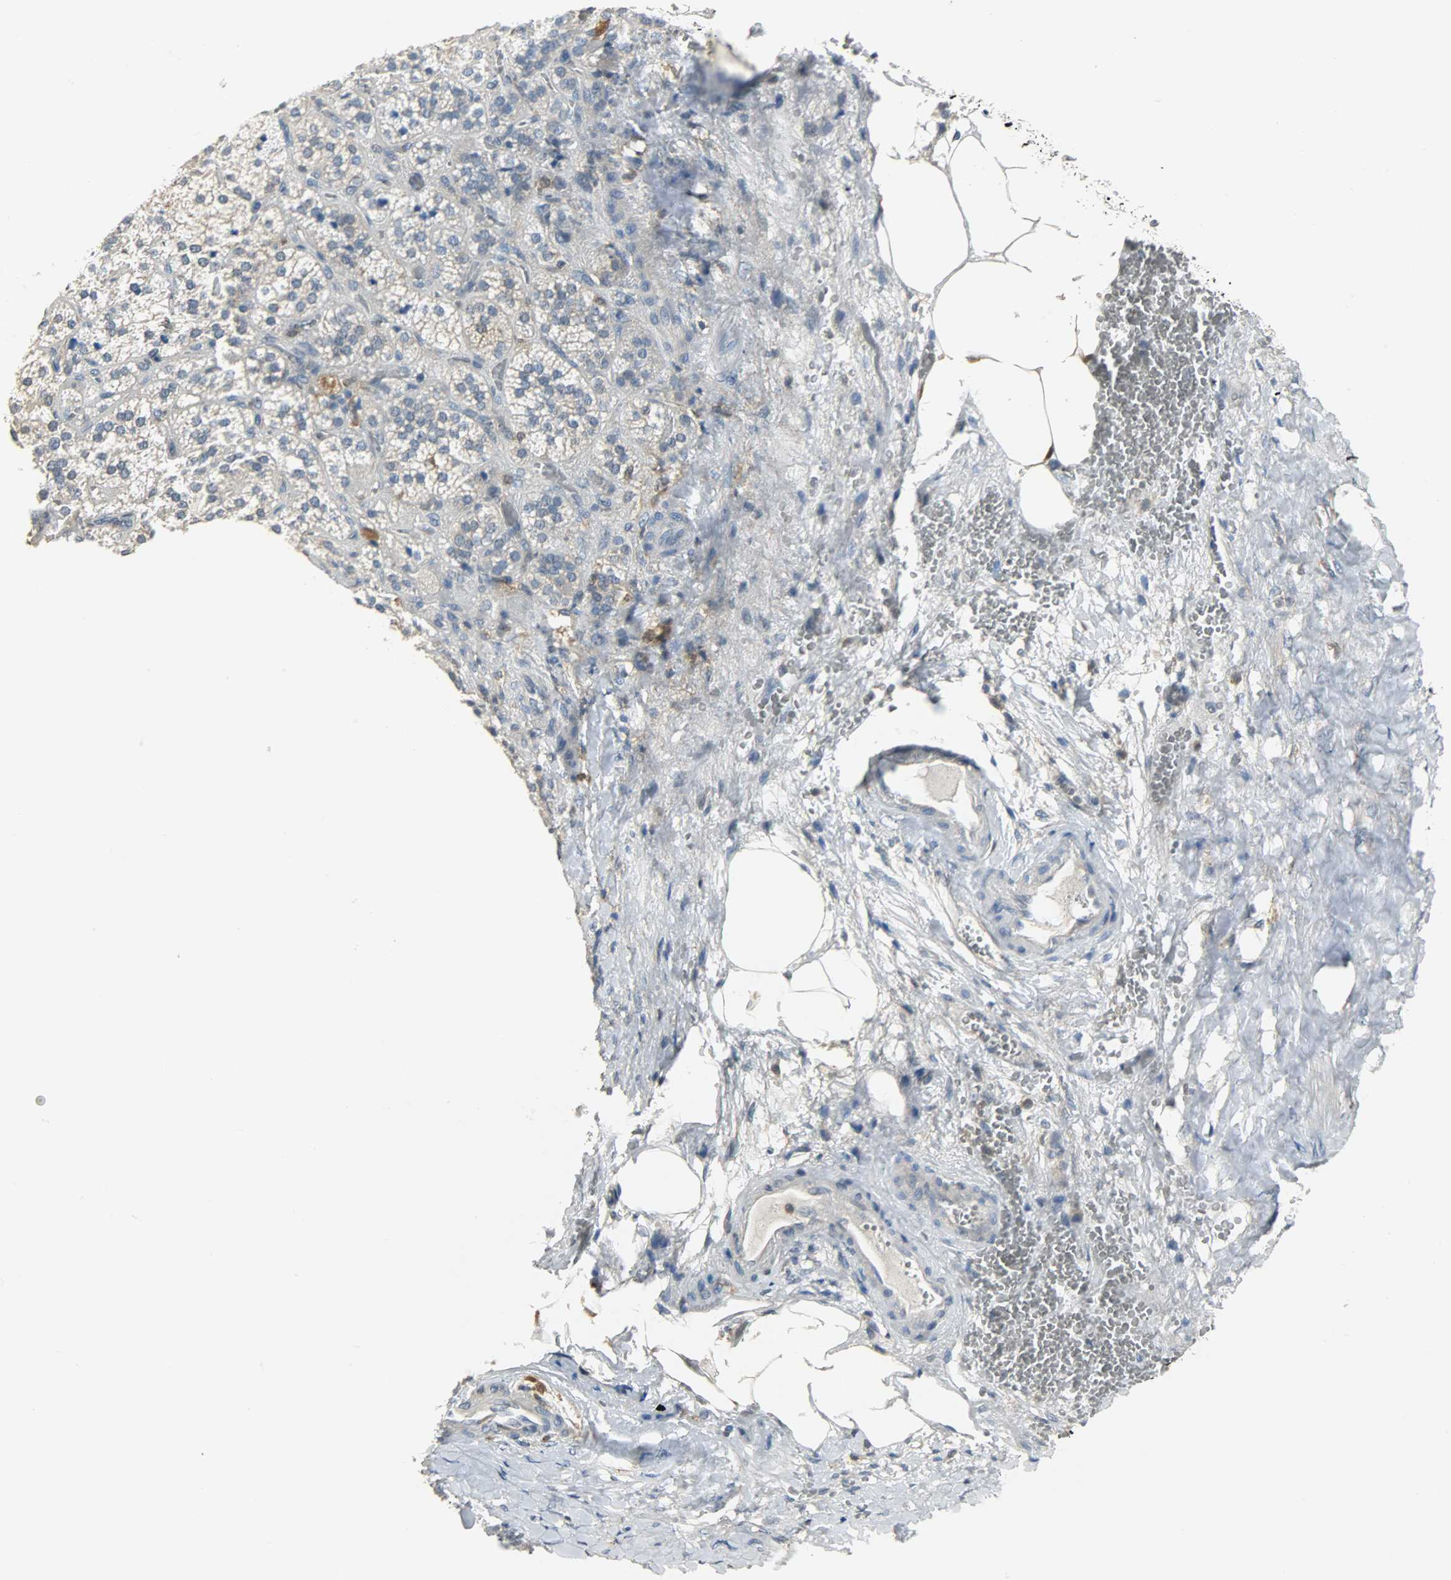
{"staining": {"intensity": "moderate", "quantity": "<25%", "location": "cytoplasmic/membranous"}, "tissue": "adrenal gland", "cell_type": "Glandular cells", "image_type": "normal", "snomed": [{"axis": "morphology", "description": "Normal tissue, NOS"}, {"axis": "topography", "description": "Adrenal gland"}], "caption": "Adrenal gland stained with DAB immunohistochemistry displays low levels of moderate cytoplasmic/membranous positivity in approximately <25% of glandular cells. (DAB (3,3'-diaminobenzidine) = brown stain, brightfield microscopy at high magnification).", "gene": "EIF4EBP1", "patient": {"sex": "female", "age": 71}}